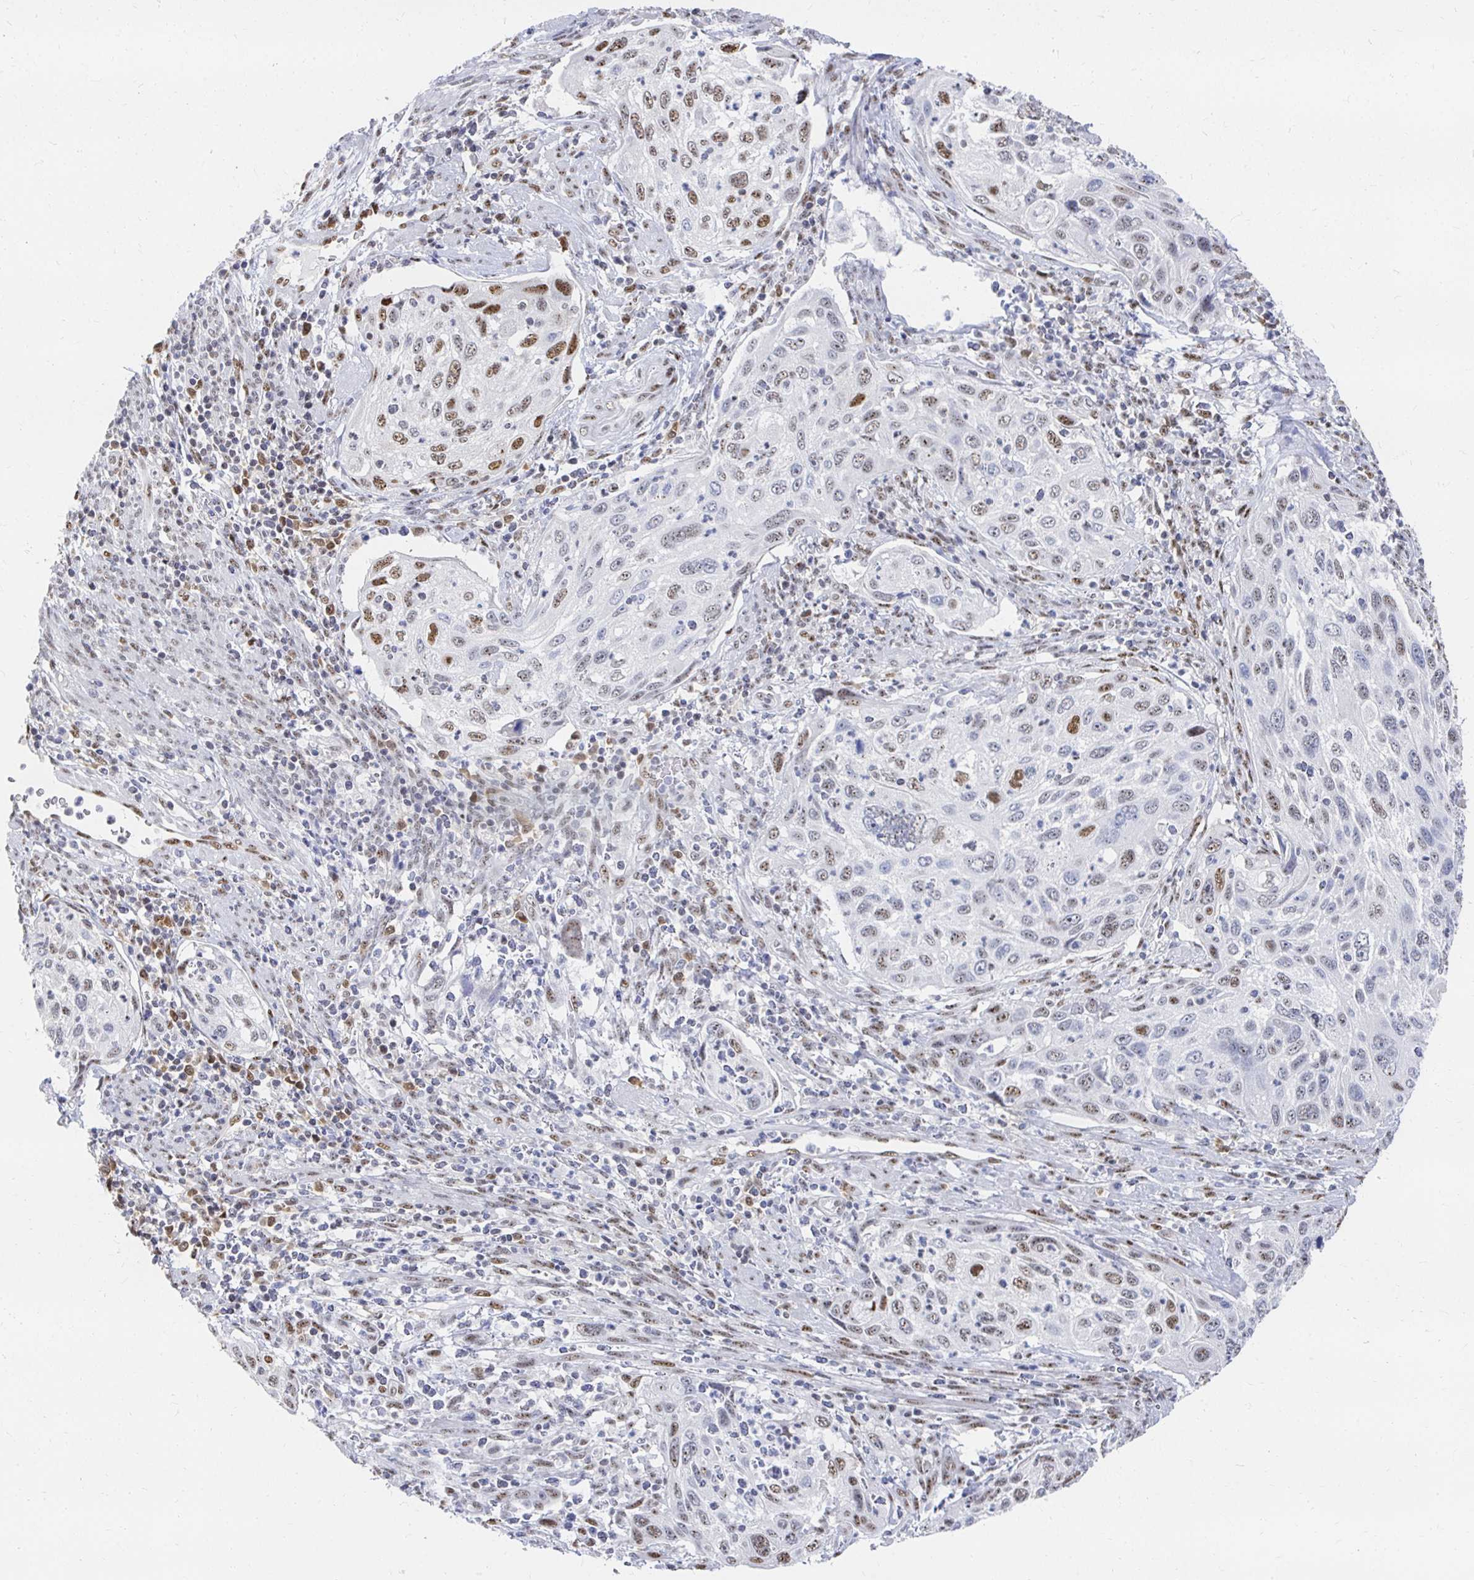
{"staining": {"intensity": "moderate", "quantity": "25%-75%", "location": "nuclear"}, "tissue": "cervical cancer", "cell_type": "Tumor cells", "image_type": "cancer", "snomed": [{"axis": "morphology", "description": "Squamous cell carcinoma, NOS"}, {"axis": "topography", "description": "Cervix"}], "caption": "Moderate nuclear expression is seen in about 25%-75% of tumor cells in cervical squamous cell carcinoma.", "gene": "CLIC3", "patient": {"sex": "female", "age": 70}}